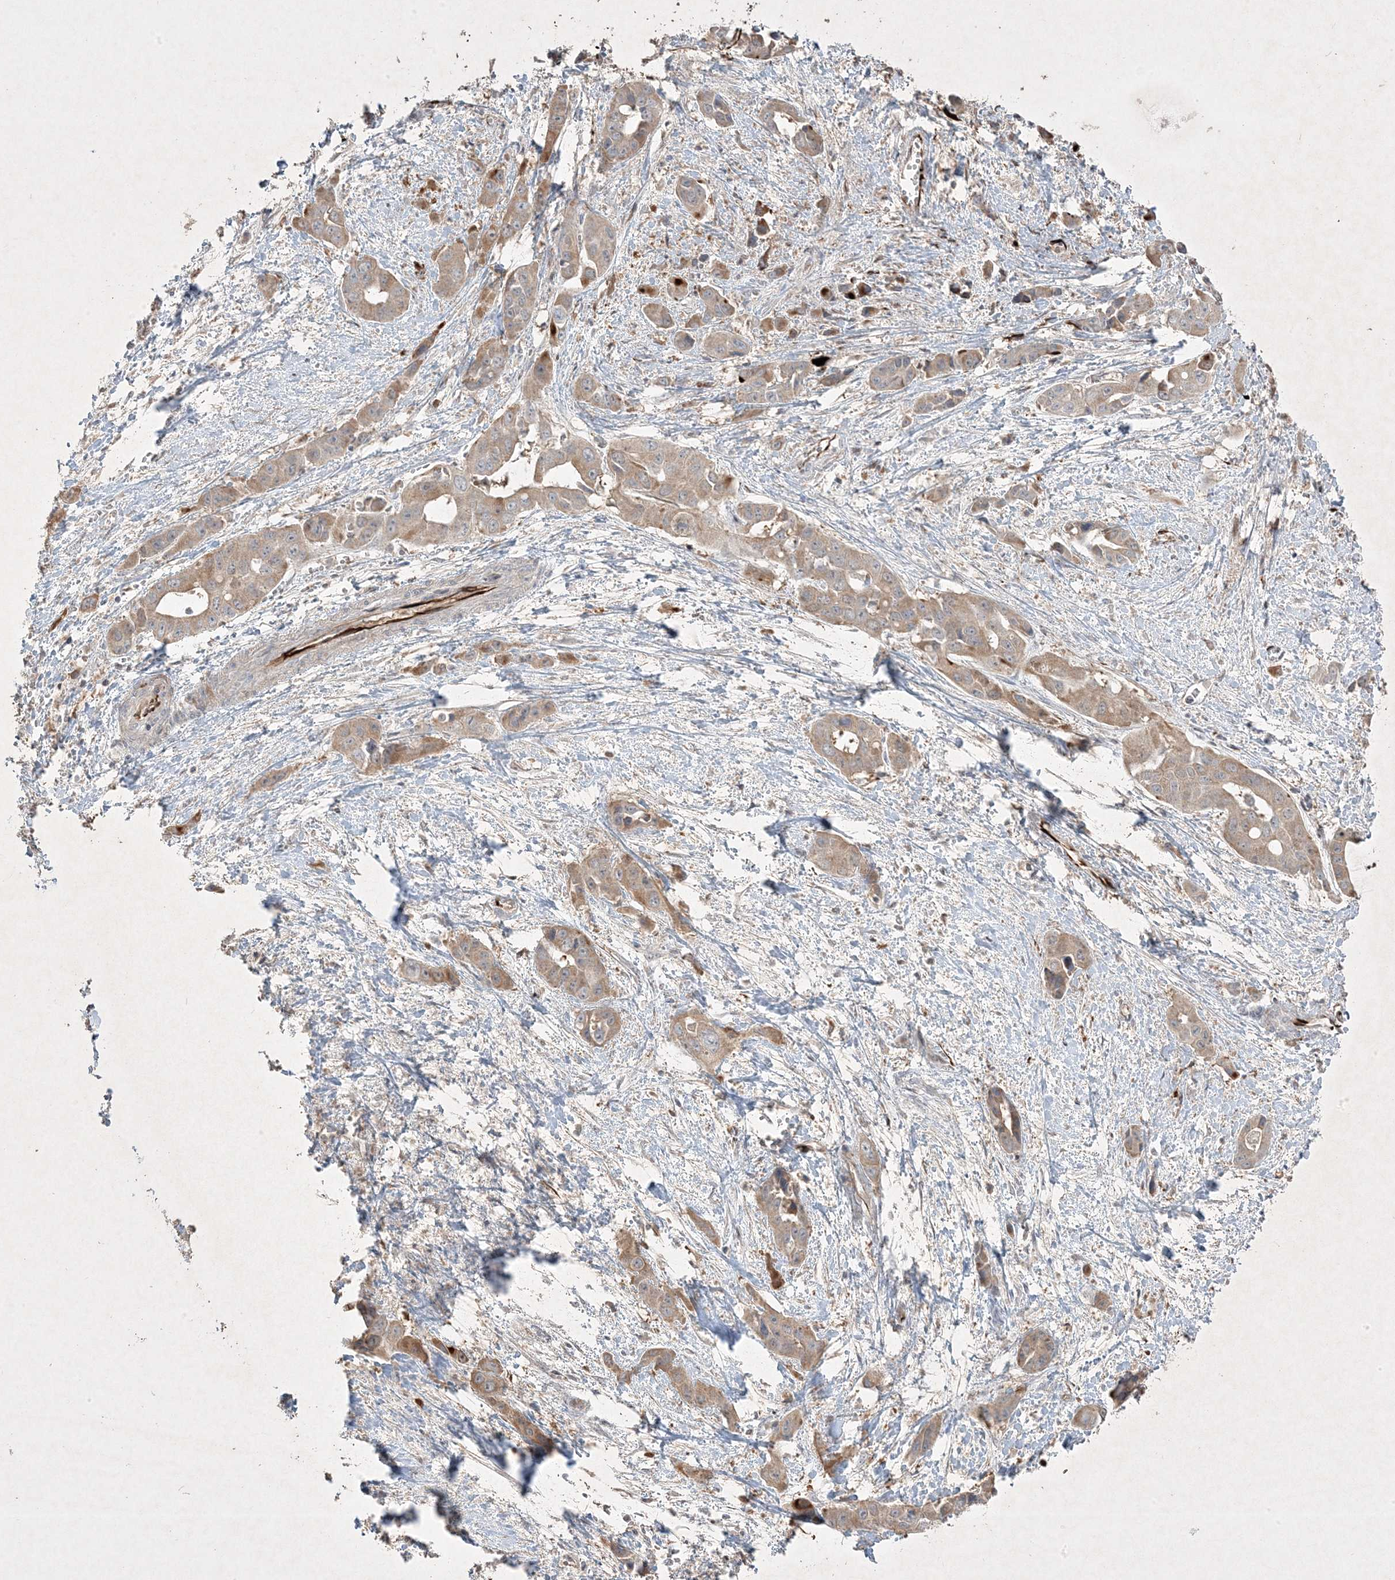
{"staining": {"intensity": "moderate", "quantity": ">75%", "location": "cytoplasmic/membranous"}, "tissue": "liver cancer", "cell_type": "Tumor cells", "image_type": "cancer", "snomed": [{"axis": "morphology", "description": "Cholangiocarcinoma"}, {"axis": "topography", "description": "Liver"}], "caption": "A micrograph of liver cancer stained for a protein exhibits moderate cytoplasmic/membranous brown staining in tumor cells.", "gene": "RGL4", "patient": {"sex": "female", "age": 52}}